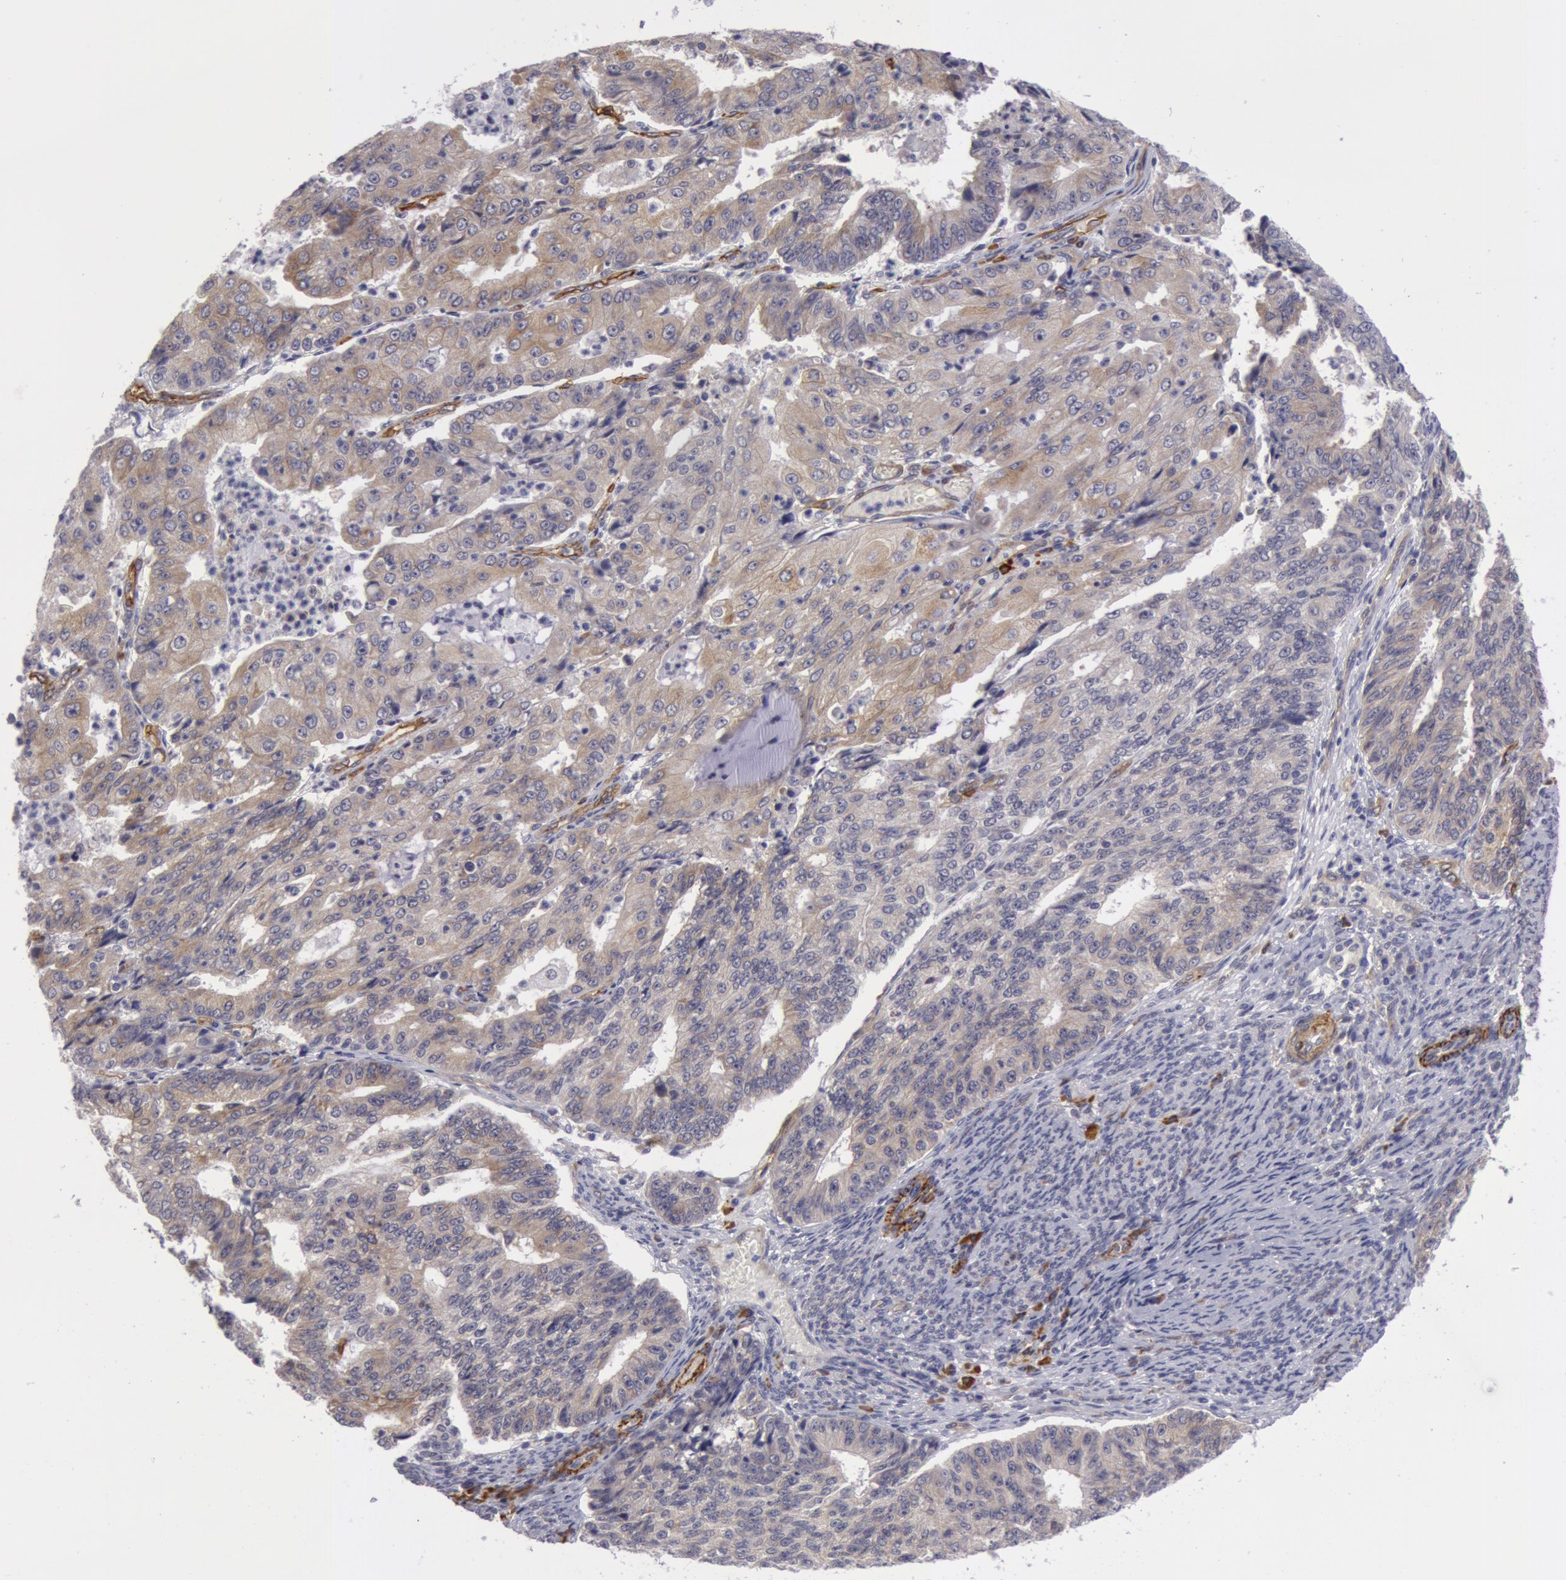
{"staining": {"intensity": "weak", "quantity": ">75%", "location": "cytoplasmic/membranous"}, "tissue": "endometrial cancer", "cell_type": "Tumor cells", "image_type": "cancer", "snomed": [{"axis": "morphology", "description": "Adenocarcinoma, NOS"}, {"axis": "topography", "description": "Endometrium"}], "caption": "Endometrial cancer (adenocarcinoma) stained with a brown dye reveals weak cytoplasmic/membranous positive expression in approximately >75% of tumor cells.", "gene": "IL23A", "patient": {"sex": "female", "age": 56}}